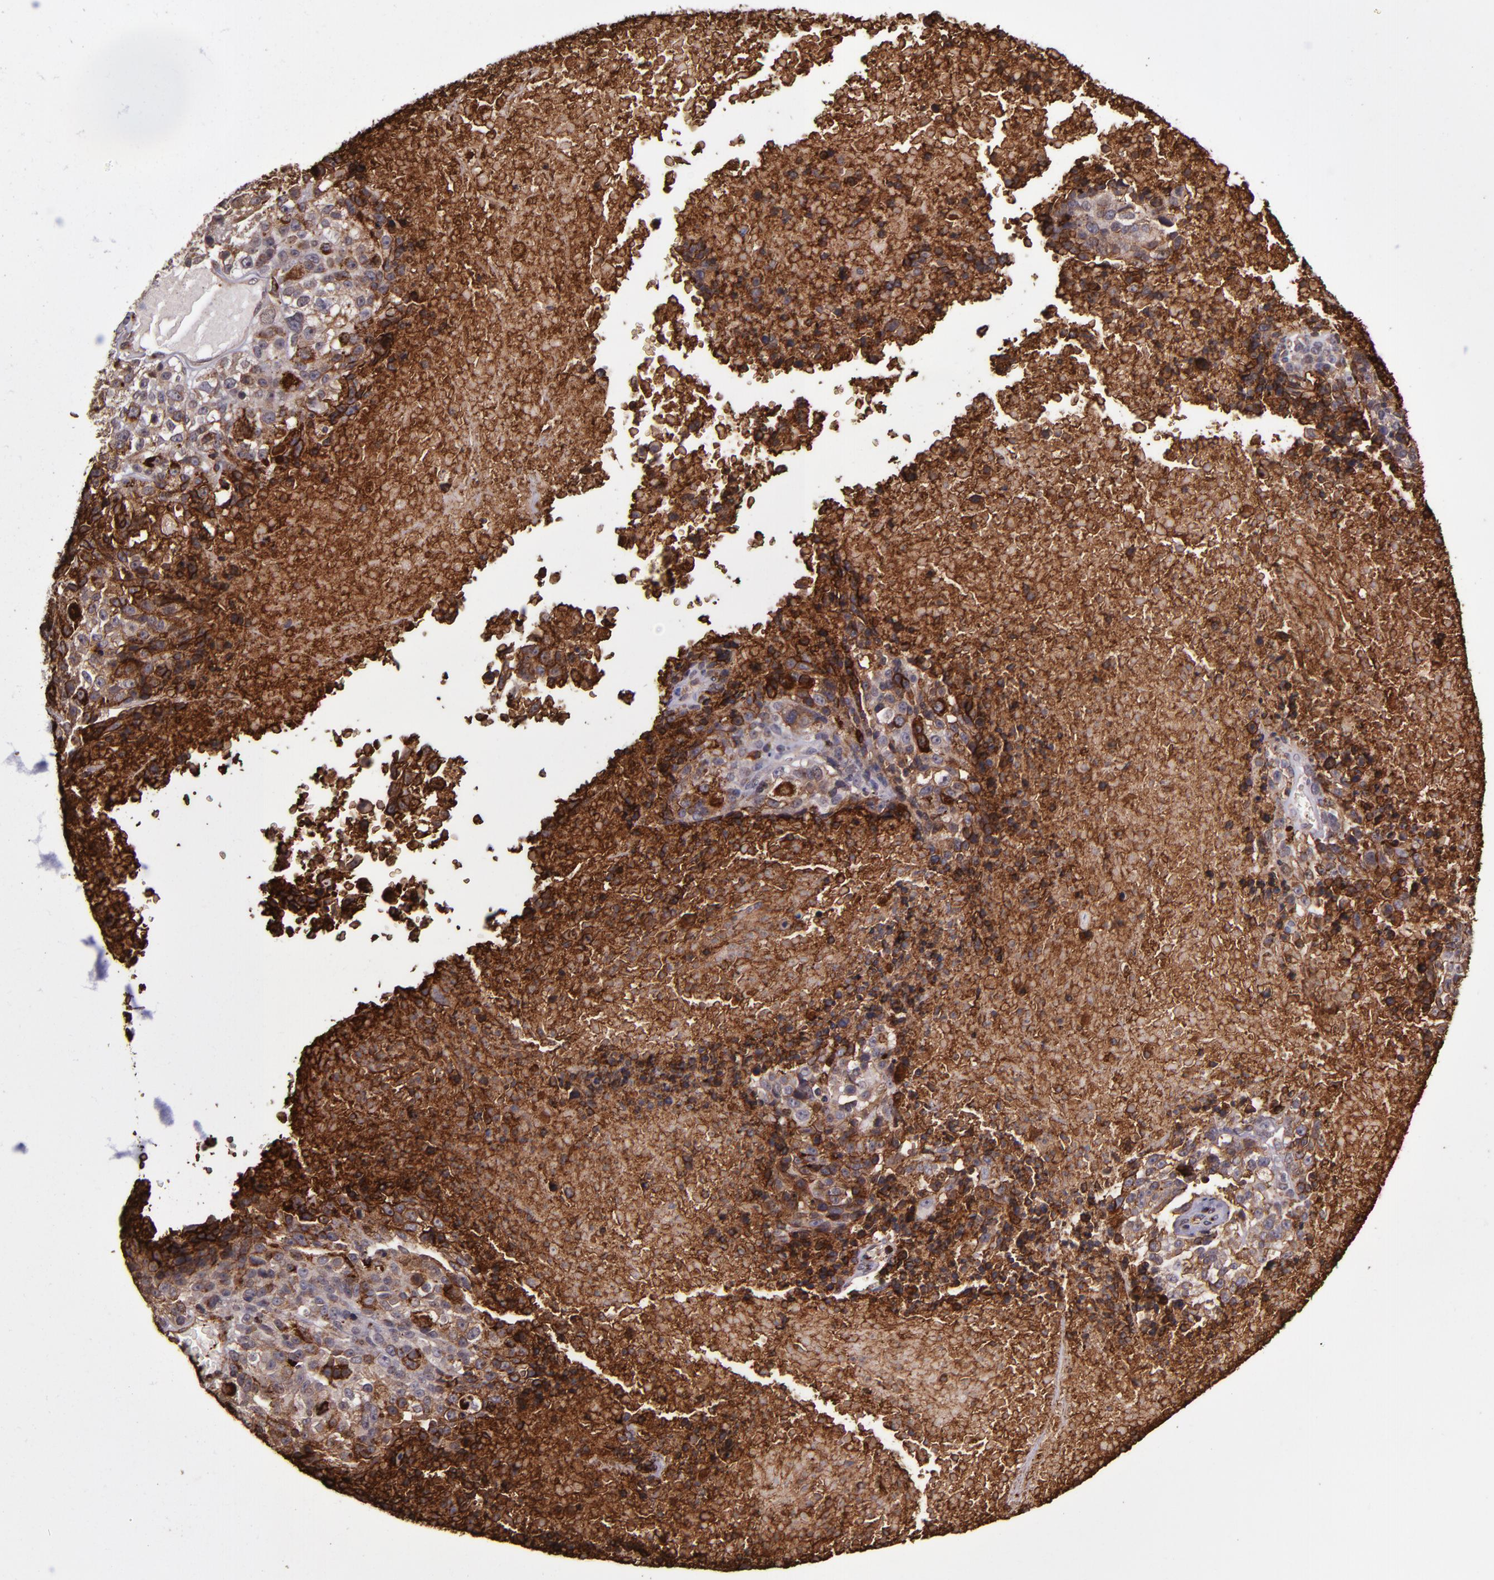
{"staining": {"intensity": "strong", "quantity": ">75%", "location": "cytoplasmic/membranous"}, "tissue": "melanoma", "cell_type": "Tumor cells", "image_type": "cancer", "snomed": [{"axis": "morphology", "description": "Malignant melanoma, Metastatic site"}, {"axis": "topography", "description": "Cerebral cortex"}], "caption": "Brown immunohistochemical staining in malignant melanoma (metastatic site) demonstrates strong cytoplasmic/membranous positivity in about >75% of tumor cells. Using DAB (3,3'-diaminobenzidine) (brown) and hematoxylin (blue) stains, captured at high magnification using brightfield microscopy.", "gene": "SLC2A3", "patient": {"sex": "female", "age": 52}}